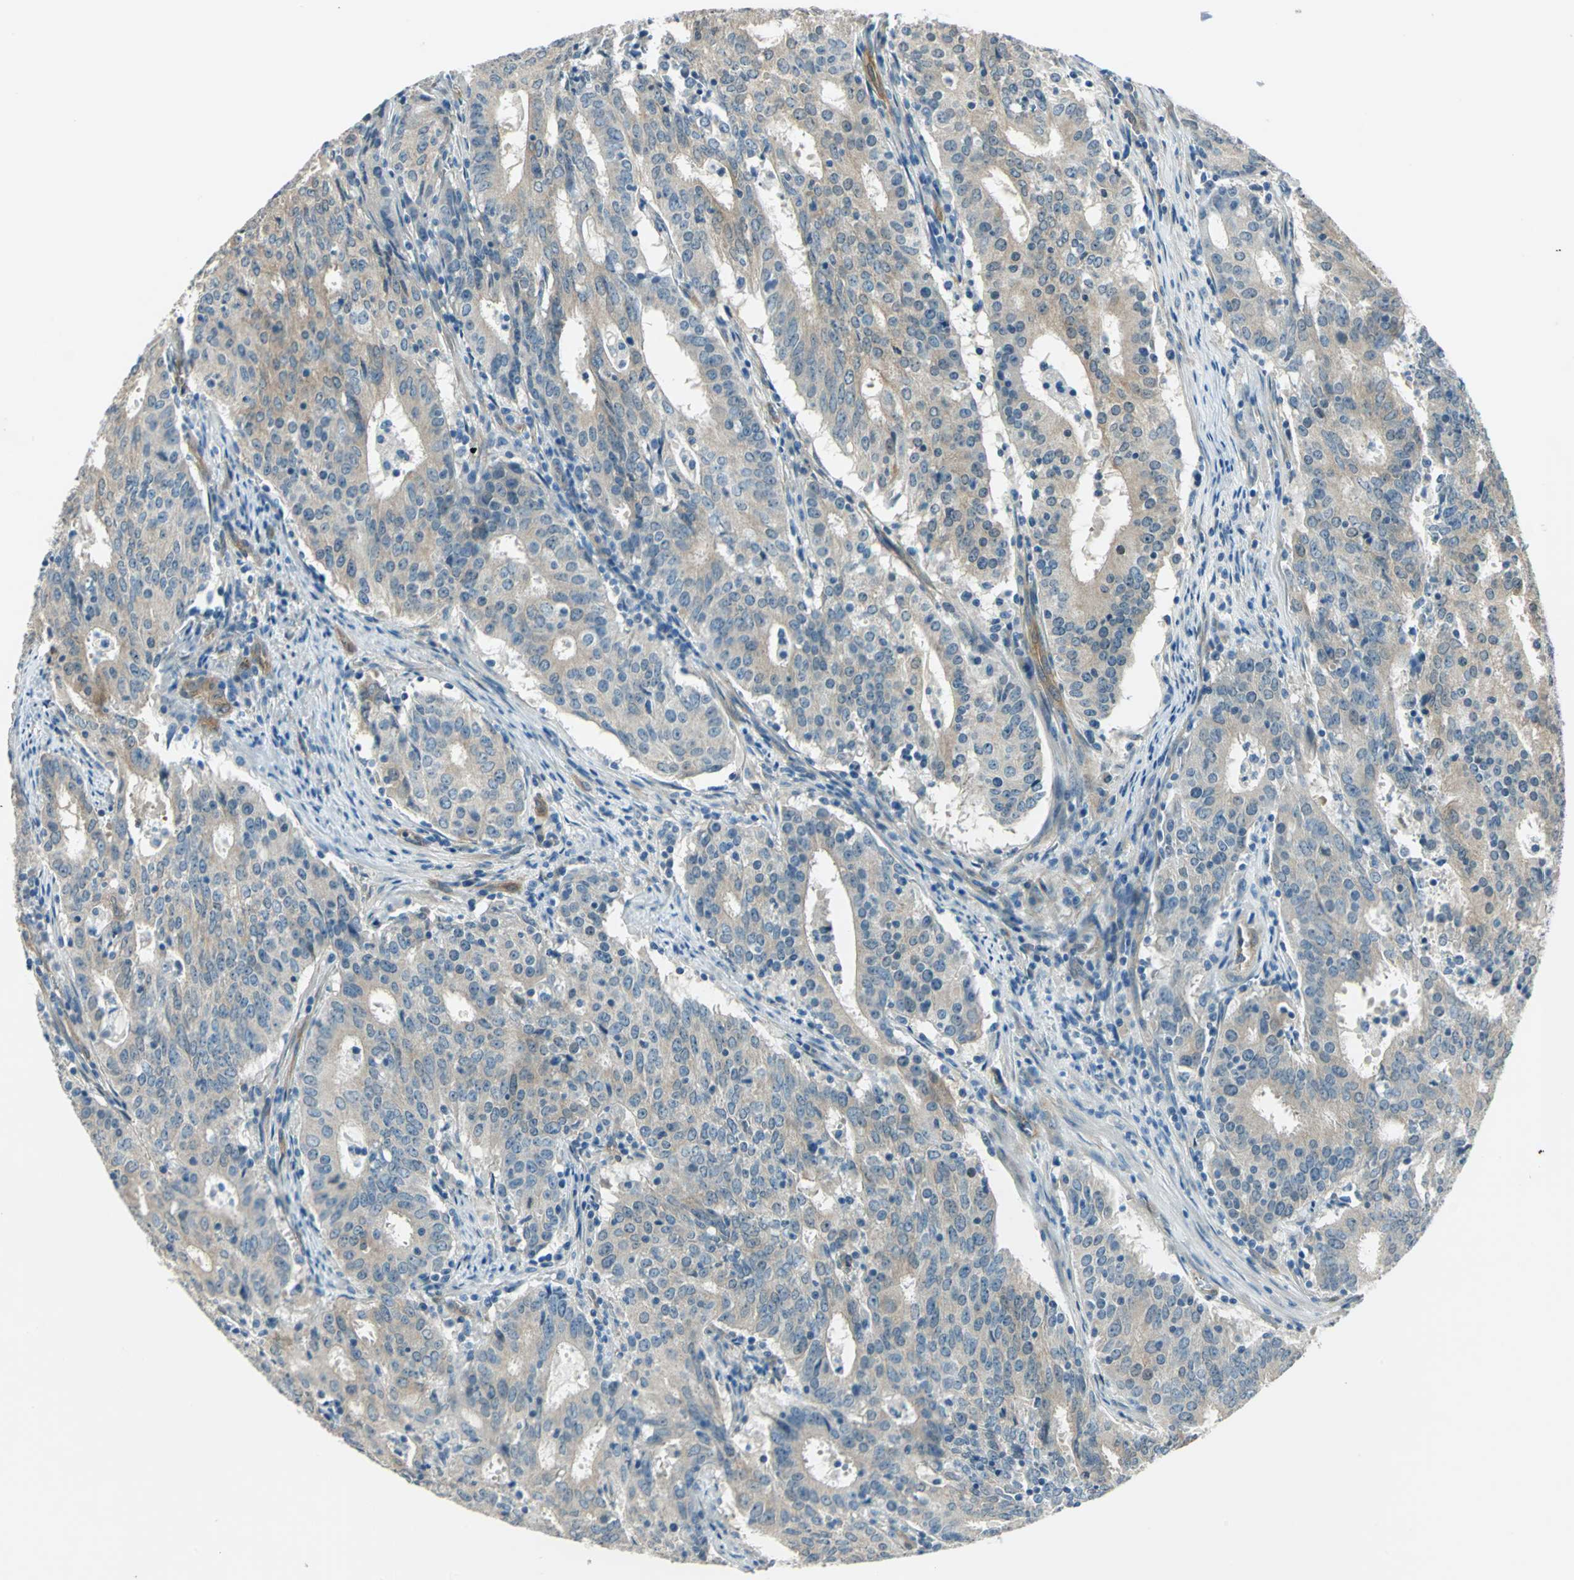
{"staining": {"intensity": "weak", "quantity": "<25%", "location": "cytoplasmic/membranous"}, "tissue": "cervical cancer", "cell_type": "Tumor cells", "image_type": "cancer", "snomed": [{"axis": "morphology", "description": "Adenocarcinoma, NOS"}, {"axis": "topography", "description": "Cervix"}], "caption": "IHC photomicrograph of neoplastic tissue: human cervical adenocarcinoma stained with DAB exhibits no significant protein staining in tumor cells.", "gene": "CDC42EP1", "patient": {"sex": "female", "age": 44}}